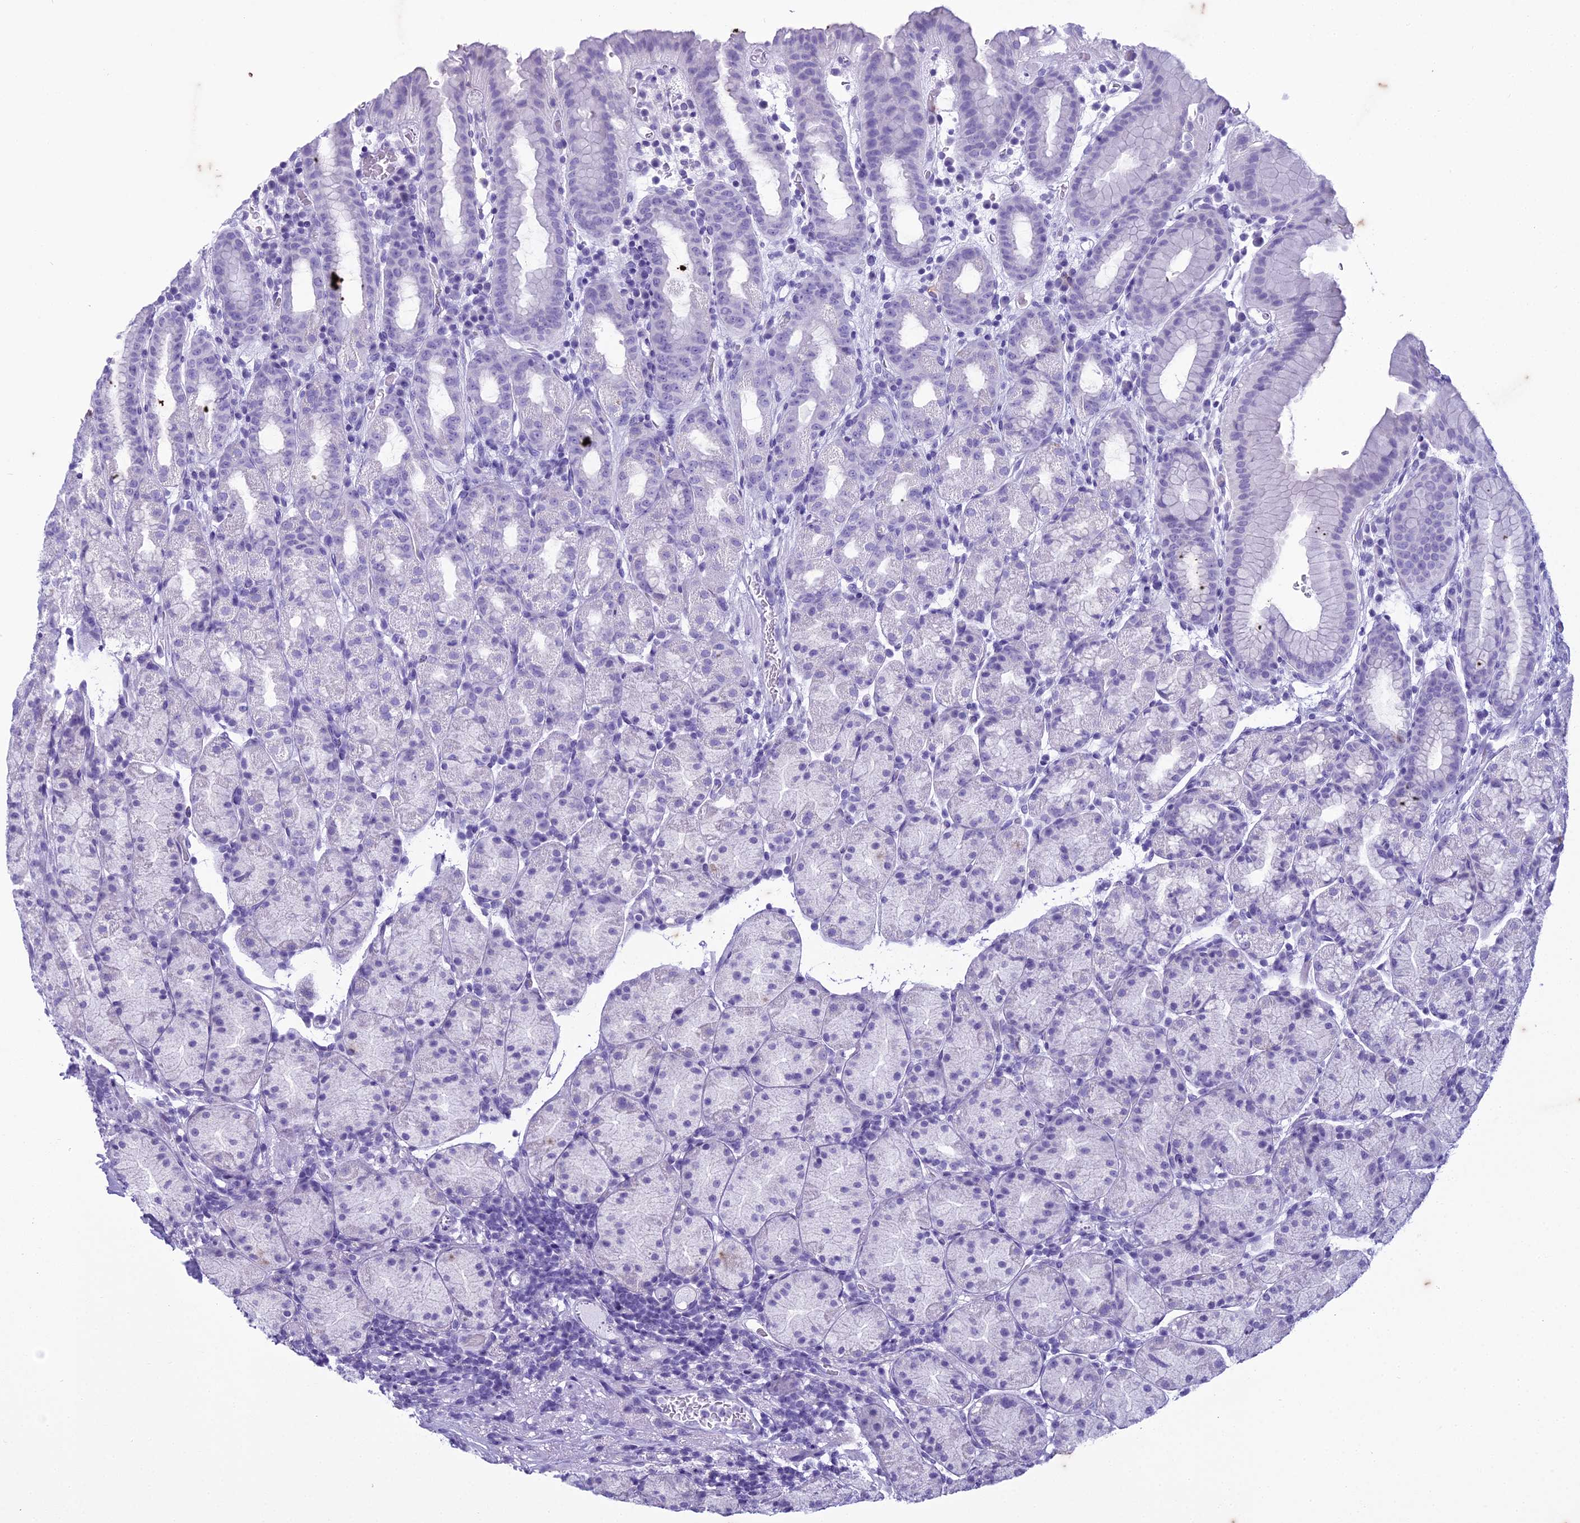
{"staining": {"intensity": "negative", "quantity": "none", "location": "none"}, "tissue": "stomach", "cell_type": "Glandular cells", "image_type": "normal", "snomed": [{"axis": "morphology", "description": "Normal tissue, NOS"}, {"axis": "topography", "description": "Stomach, upper"}, {"axis": "topography", "description": "Stomach, lower"}, {"axis": "topography", "description": "Small intestine"}], "caption": "Human stomach stained for a protein using IHC demonstrates no staining in glandular cells.", "gene": "HMGB4", "patient": {"sex": "male", "age": 68}}